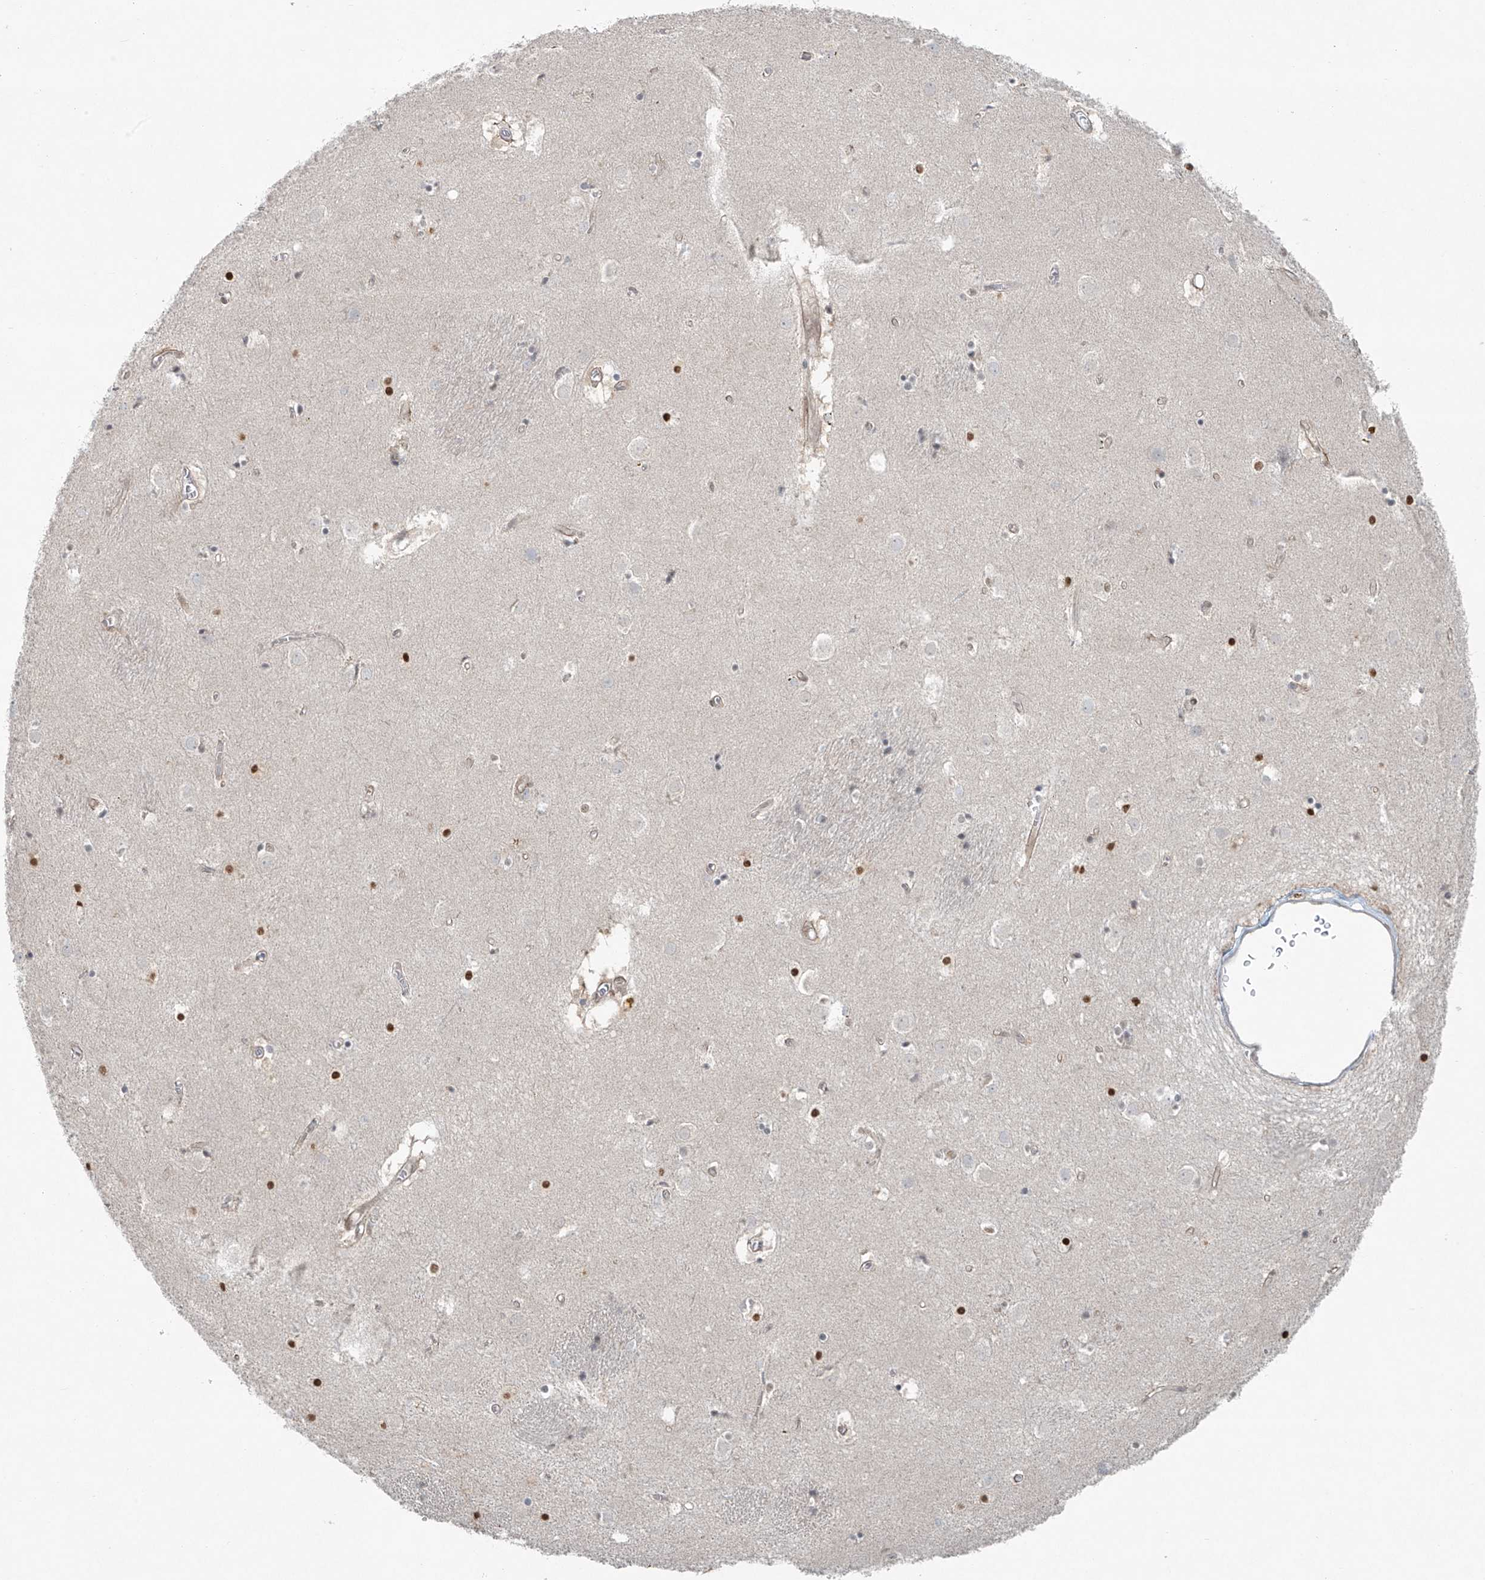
{"staining": {"intensity": "moderate", "quantity": "25%-75%", "location": "nuclear"}, "tissue": "caudate", "cell_type": "Glial cells", "image_type": "normal", "snomed": [{"axis": "morphology", "description": "Normal tissue, NOS"}, {"axis": "topography", "description": "Lateral ventricle wall"}], "caption": "Normal caudate was stained to show a protein in brown. There is medium levels of moderate nuclear staining in about 25%-75% of glial cells. (IHC, brightfield microscopy, high magnification).", "gene": "PPAT", "patient": {"sex": "male", "age": 70}}